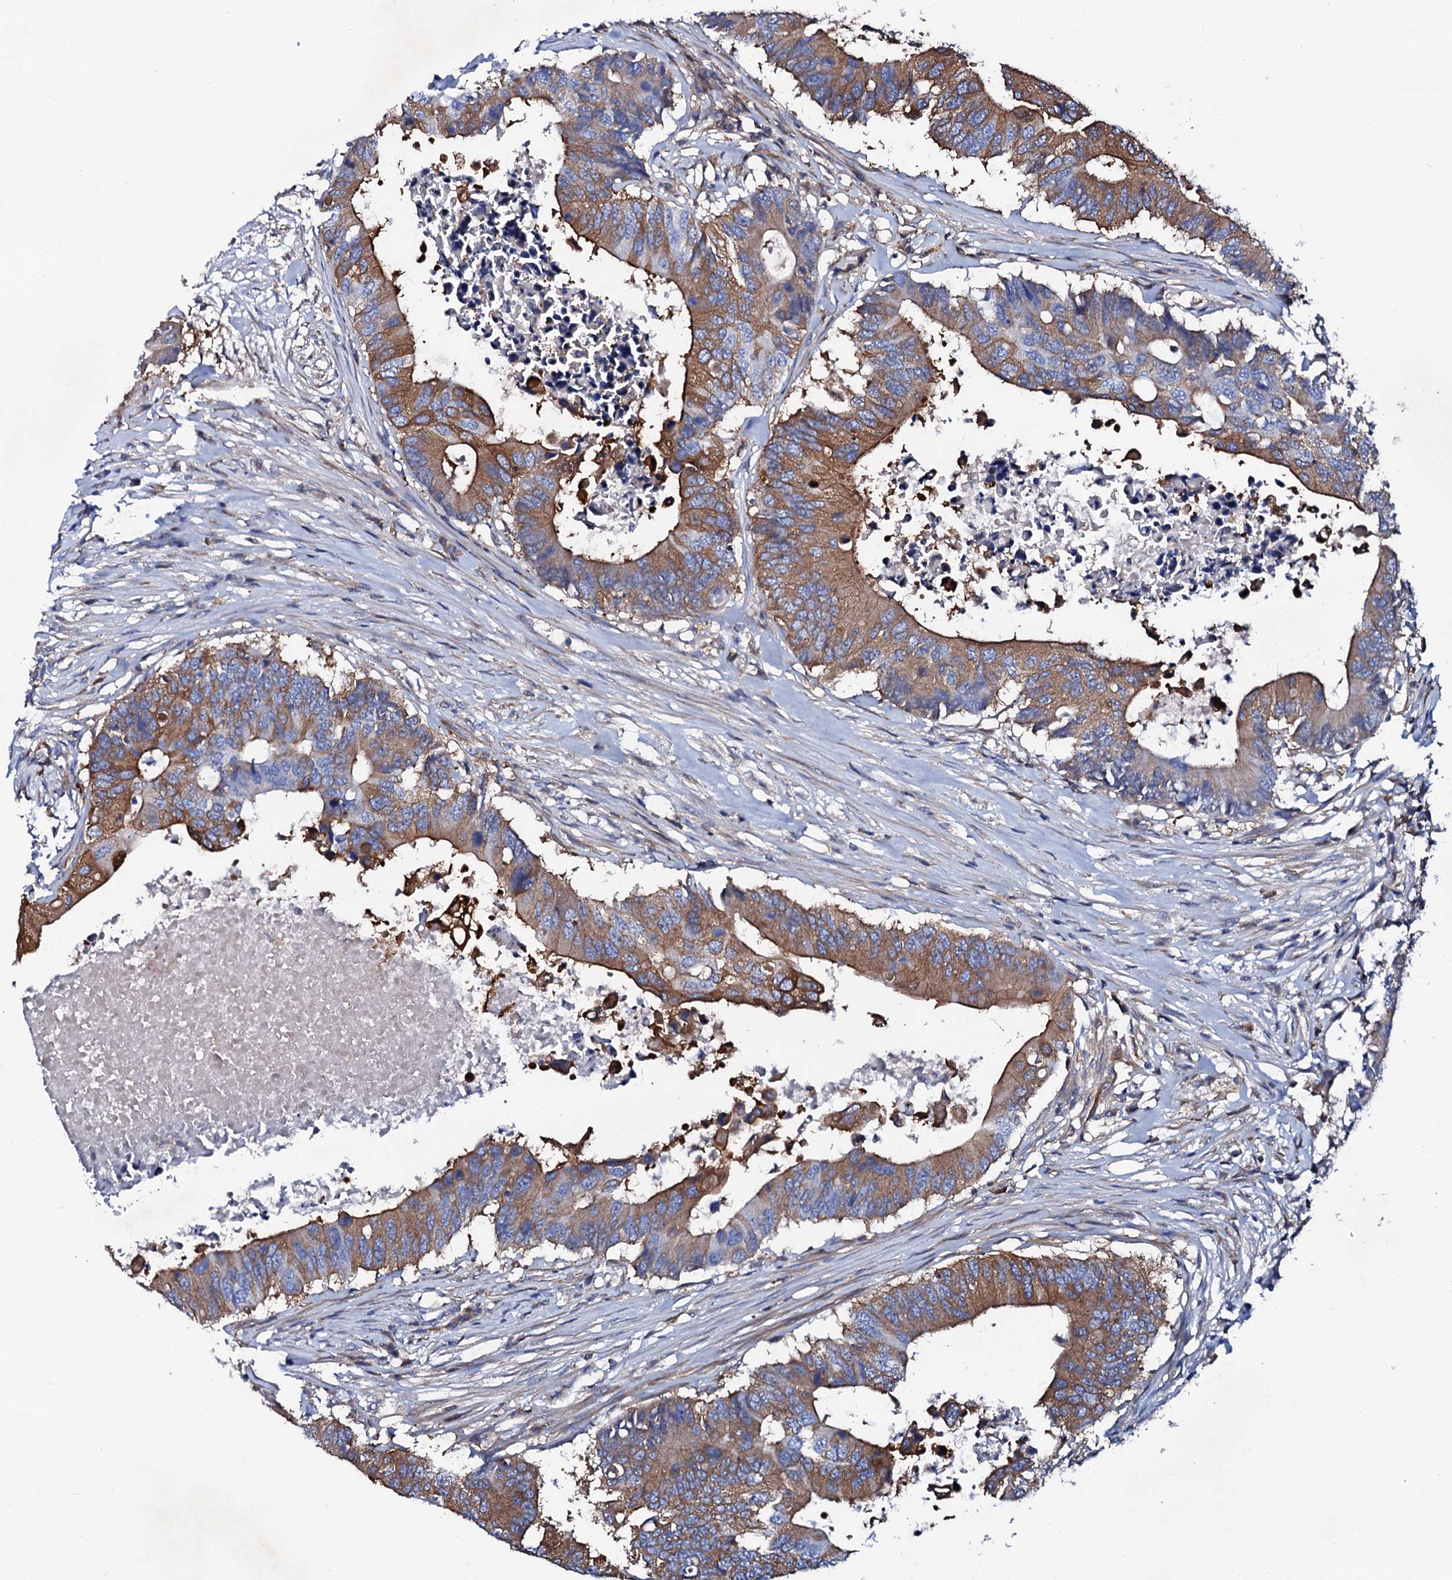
{"staining": {"intensity": "moderate", "quantity": ">75%", "location": "cytoplasmic/membranous"}, "tissue": "colorectal cancer", "cell_type": "Tumor cells", "image_type": "cancer", "snomed": [{"axis": "morphology", "description": "Adenocarcinoma, NOS"}, {"axis": "topography", "description": "Colon"}], "caption": "Protein staining of adenocarcinoma (colorectal) tissue shows moderate cytoplasmic/membranous expression in about >75% of tumor cells.", "gene": "GLB1L3", "patient": {"sex": "male", "age": 71}}